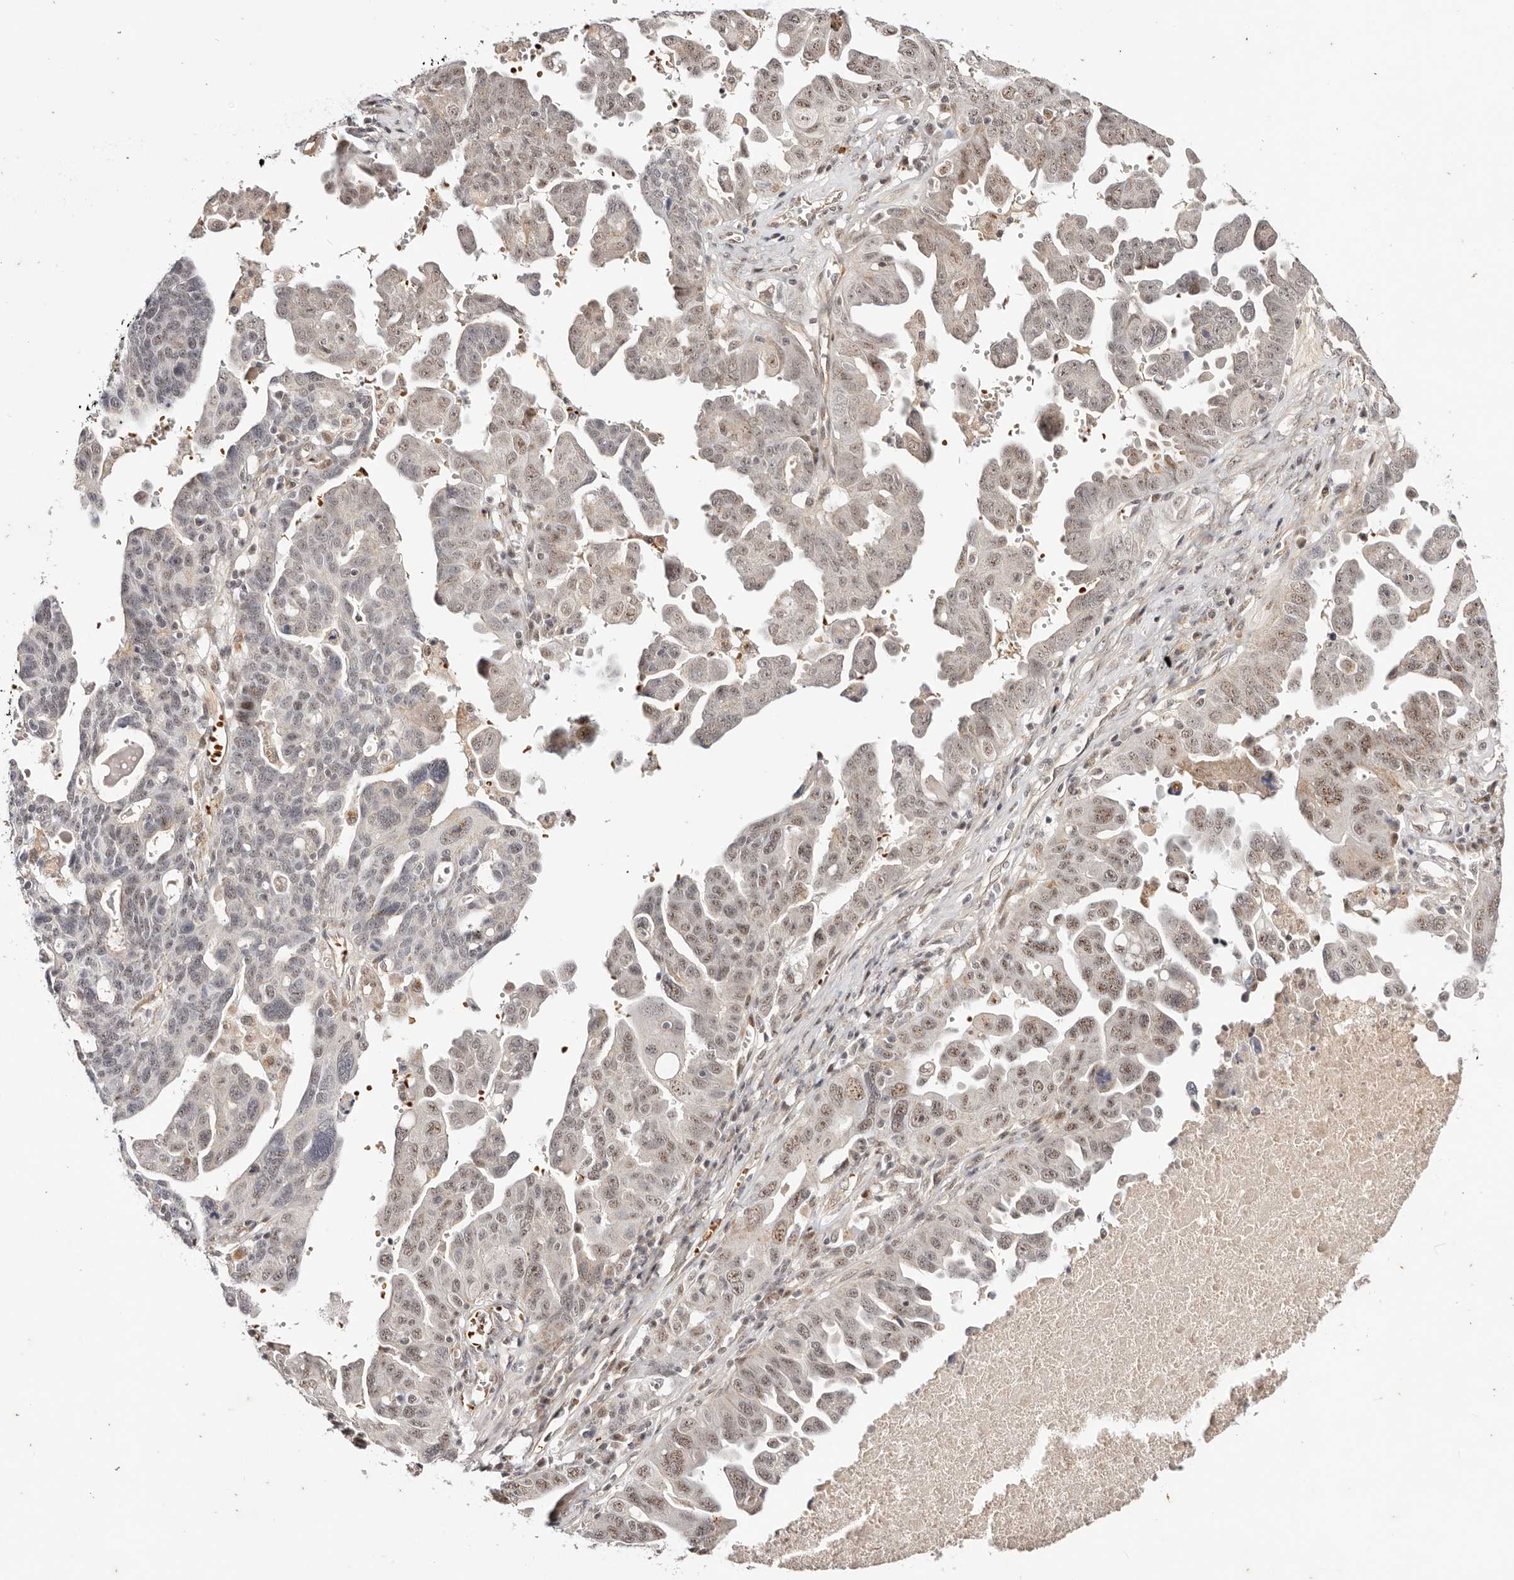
{"staining": {"intensity": "moderate", "quantity": ">75%", "location": "nuclear"}, "tissue": "ovarian cancer", "cell_type": "Tumor cells", "image_type": "cancer", "snomed": [{"axis": "morphology", "description": "Carcinoma, endometroid"}, {"axis": "topography", "description": "Ovary"}], "caption": "Protein expression by immunohistochemistry (IHC) shows moderate nuclear positivity in about >75% of tumor cells in ovarian cancer.", "gene": "WRN", "patient": {"sex": "female", "age": 62}}